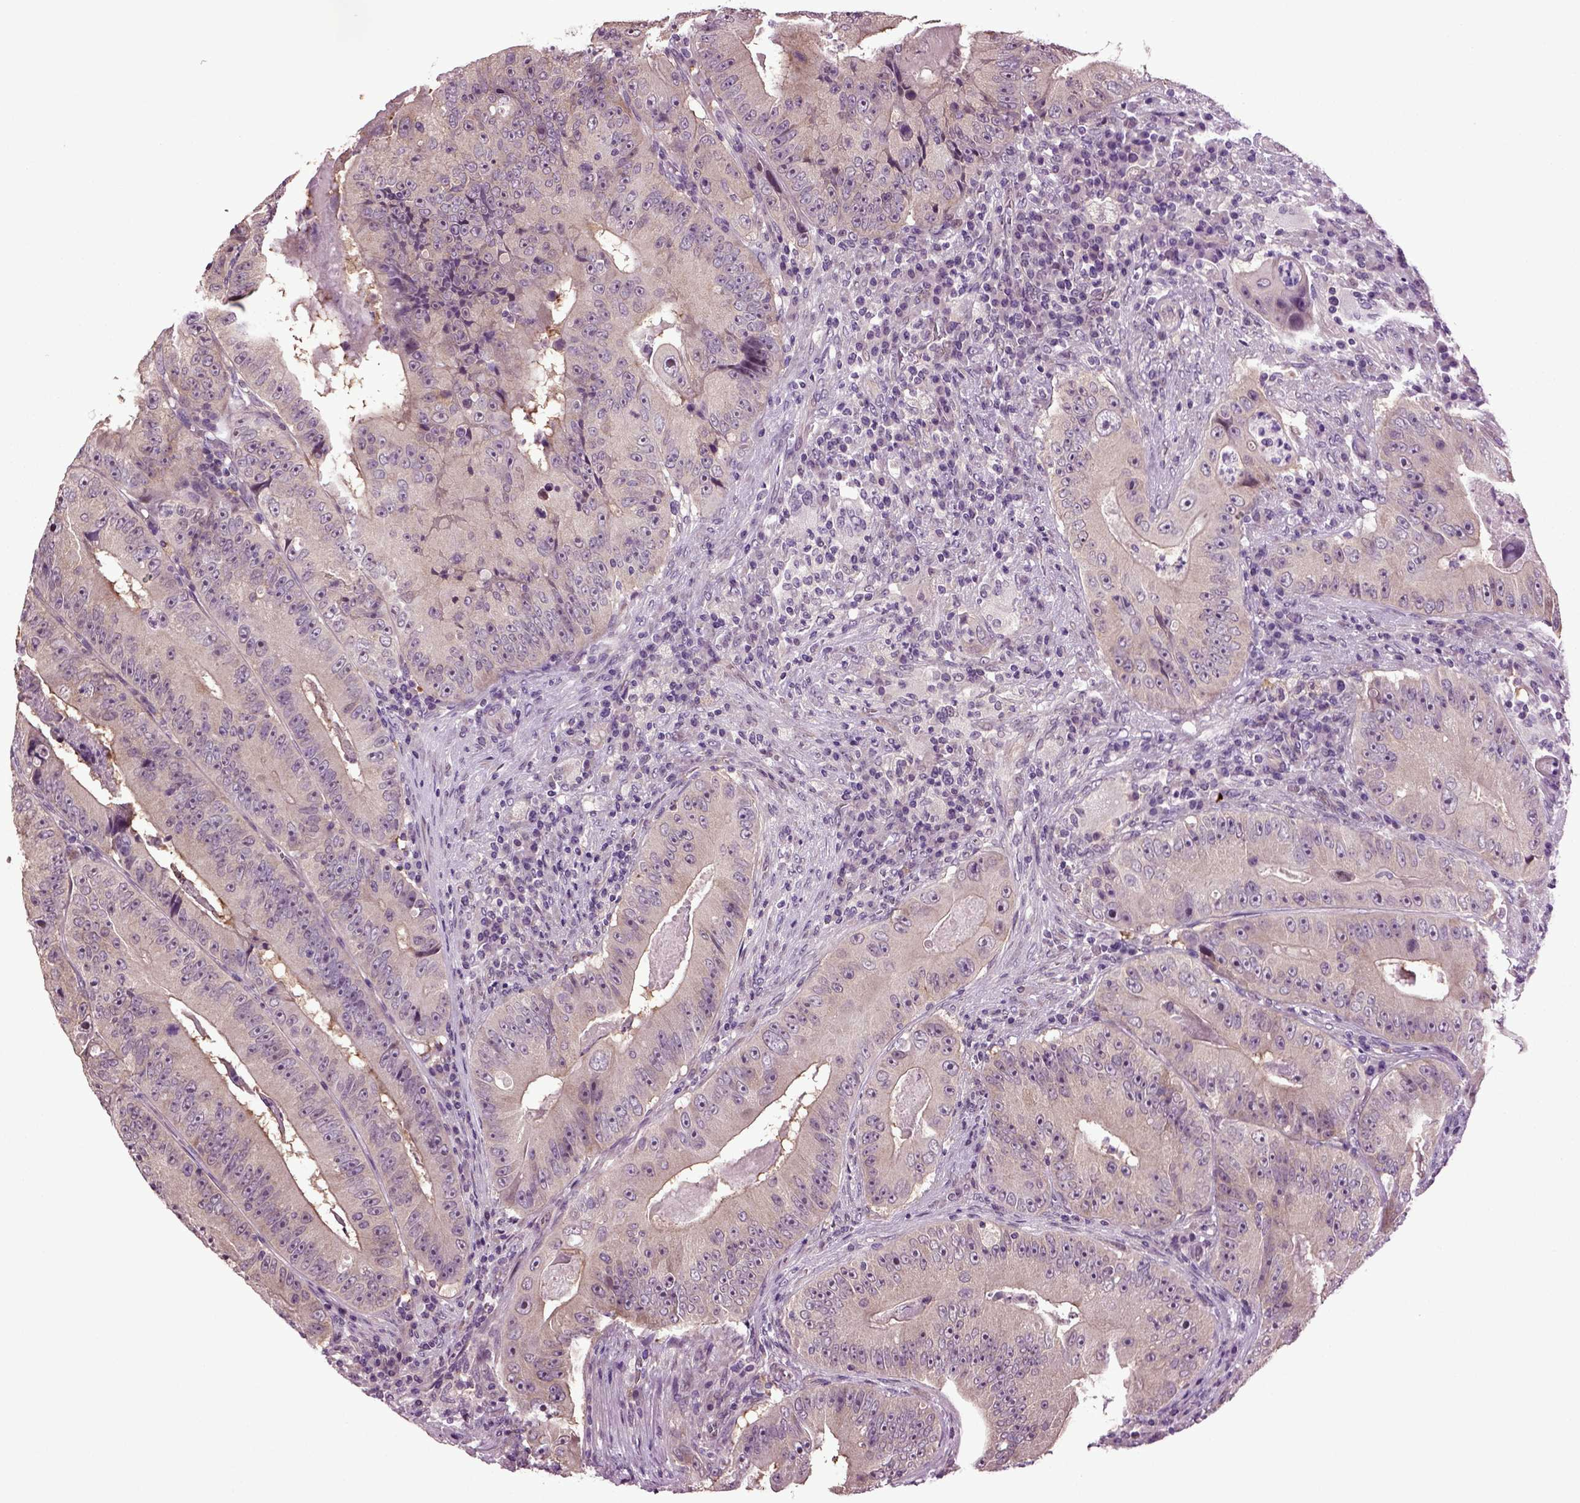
{"staining": {"intensity": "weak", "quantity": "<25%", "location": "cytoplasmic/membranous"}, "tissue": "colorectal cancer", "cell_type": "Tumor cells", "image_type": "cancer", "snomed": [{"axis": "morphology", "description": "Adenocarcinoma, NOS"}, {"axis": "topography", "description": "Colon"}], "caption": "There is no significant positivity in tumor cells of colorectal adenocarcinoma.", "gene": "PLCH2", "patient": {"sex": "female", "age": 86}}